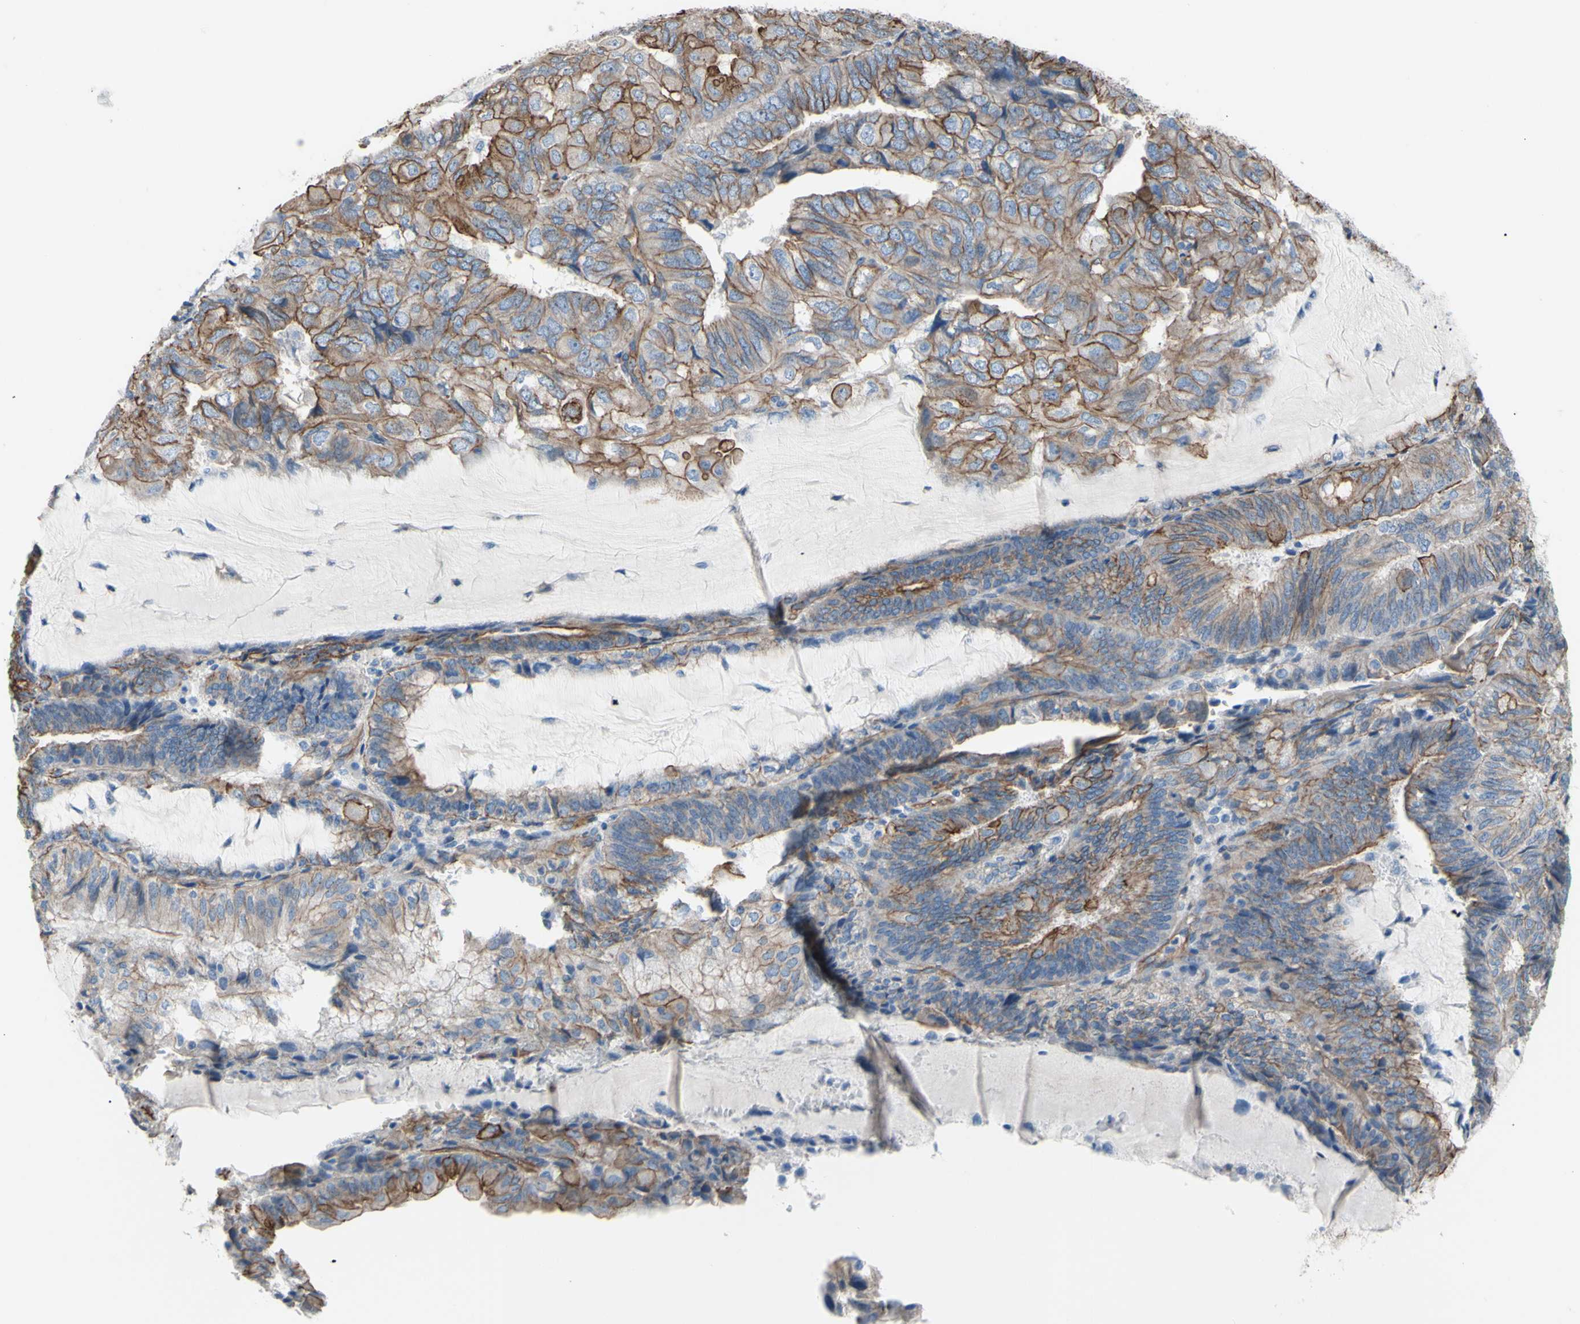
{"staining": {"intensity": "moderate", "quantity": ">75%", "location": "cytoplasmic/membranous"}, "tissue": "endometrial cancer", "cell_type": "Tumor cells", "image_type": "cancer", "snomed": [{"axis": "morphology", "description": "Adenocarcinoma, NOS"}, {"axis": "topography", "description": "Endometrium"}], "caption": "Protein staining of adenocarcinoma (endometrial) tissue reveals moderate cytoplasmic/membranous expression in approximately >75% of tumor cells.", "gene": "TPBG", "patient": {"sex": "female", "age": 81}}